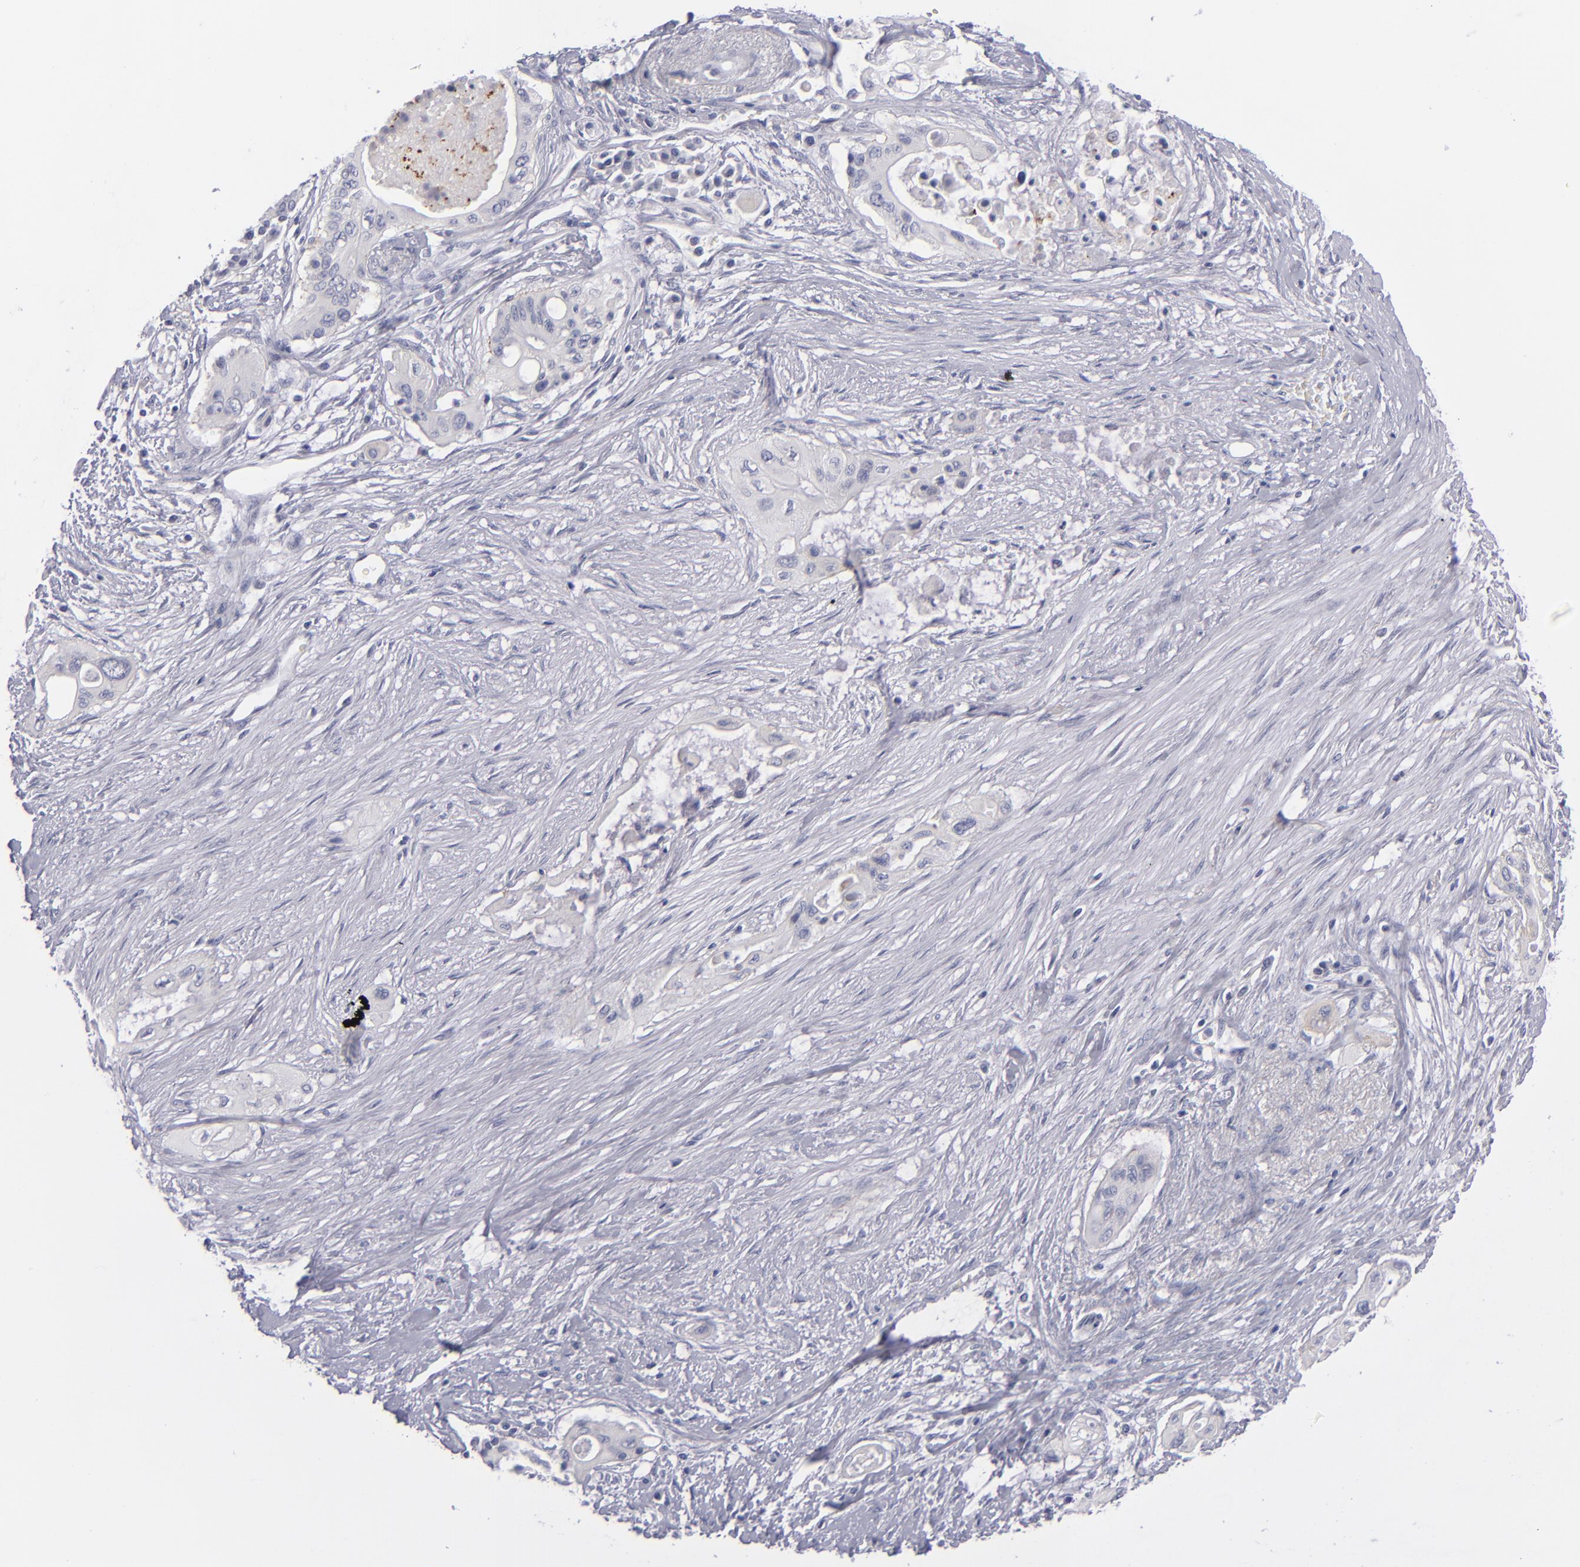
{"staining": {"intensity": "negative", "quantity": "none", "location": "none"}, "tissue": "pancreatic cancer", "cell_type": "Tumor cells", "image_type": "cancer", "snomed": [{"axis": "morphology", "description": "Adenocarcinoma, NOS"}, {"axis": "topography", "description": "Pancreas"}], "caption": "Tumor cells are negative for protein expression in human pancreatic adenocarcinoma.", "gene": "ITGB4", "patient": {"sex": "male", "age": 77}}